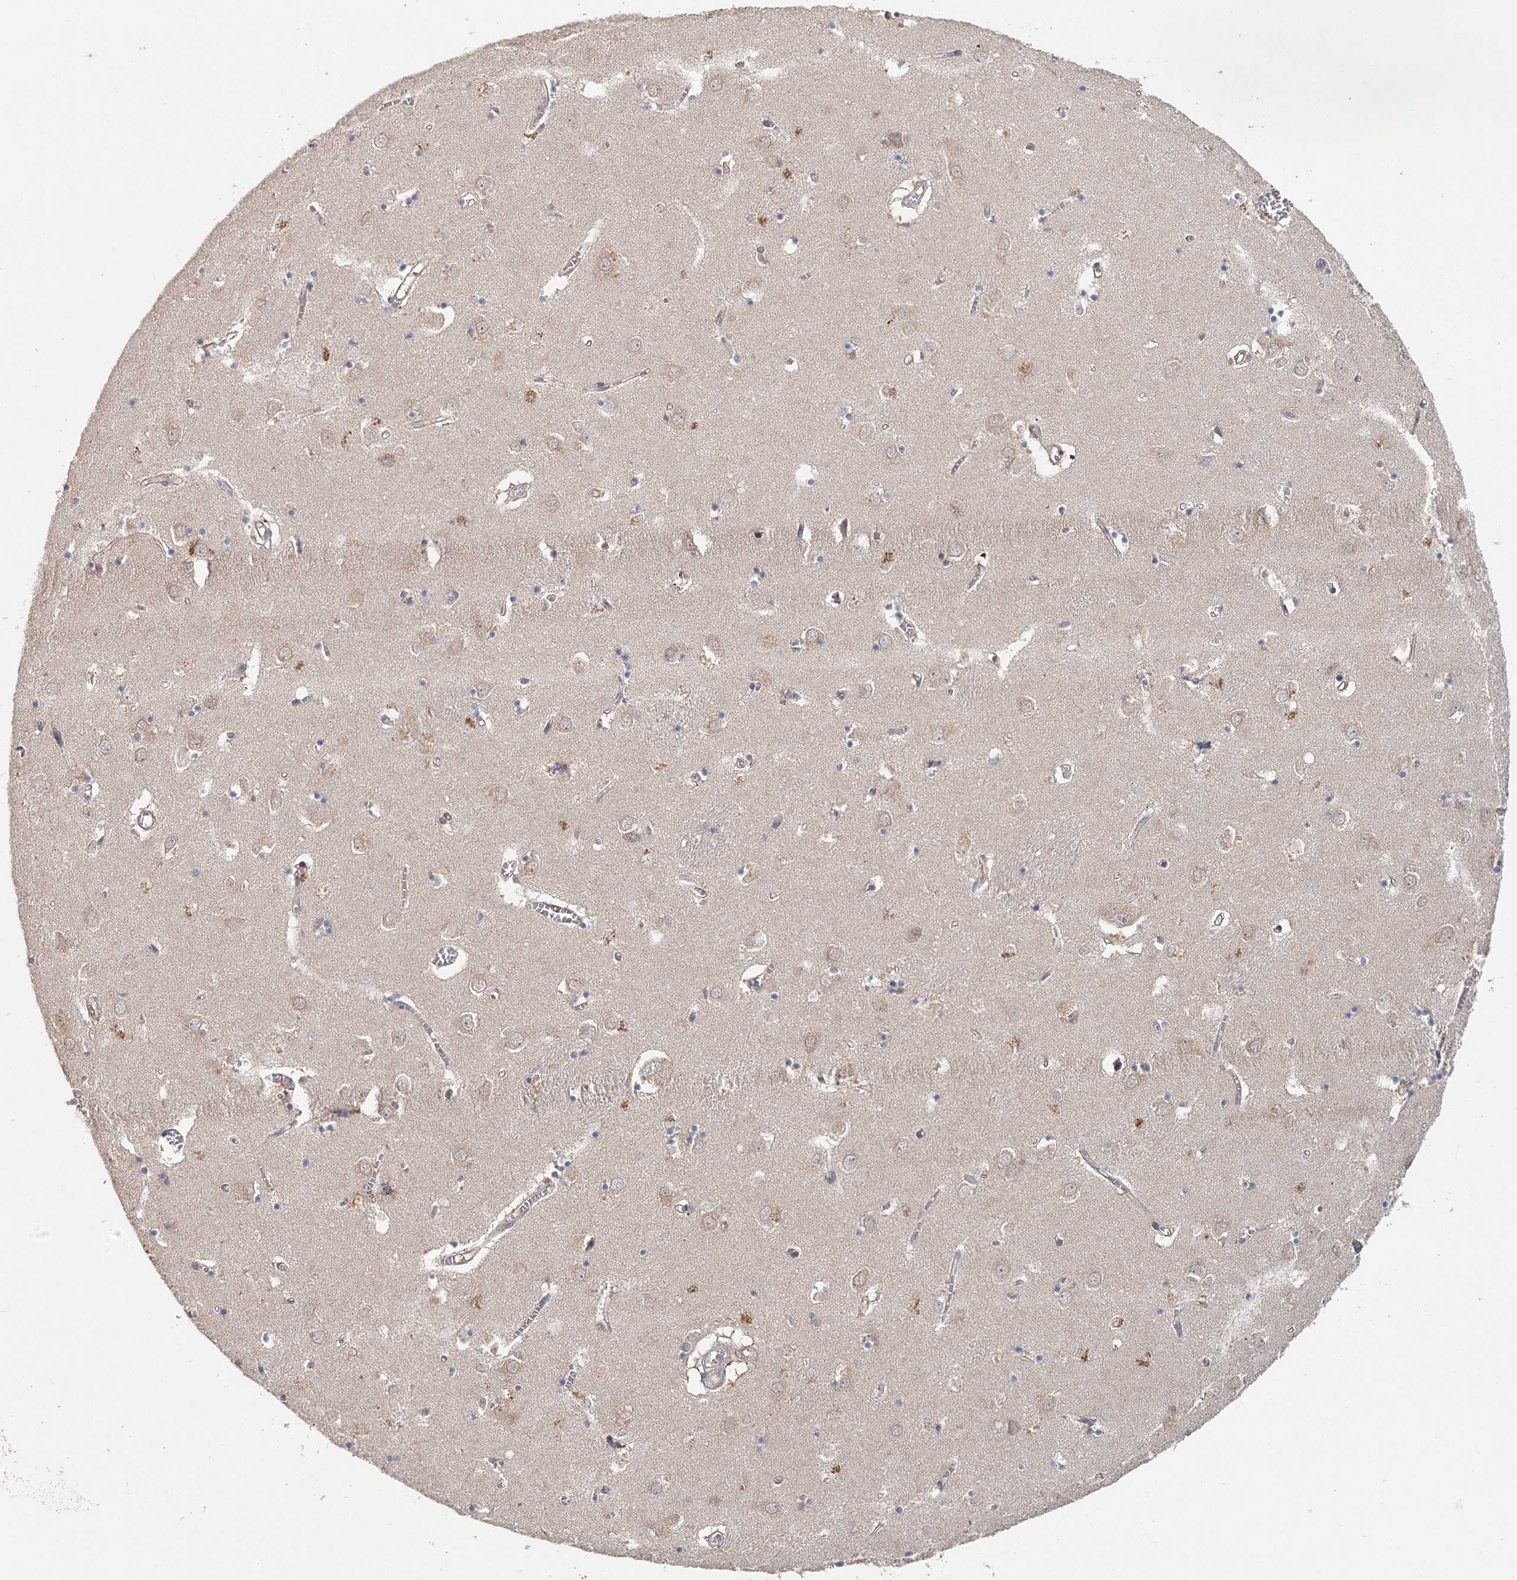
{"staining": {"intensity": "negative", "quantity": "none", "location": "none"}, "tissue": "caudate", "cell_type": "Glial cells", "image_type": "normal", "snomed": [{"axis": "morphology", "description": "Normal tissue, NOS"}, {"axis": "topography", "description": "Lateral ventricle wall"}], "caption": "The histopathology image shows no staining of glial cells in benign caudate.", "gene": "ADK", "patient": {"sex": "male", "age": 70}}